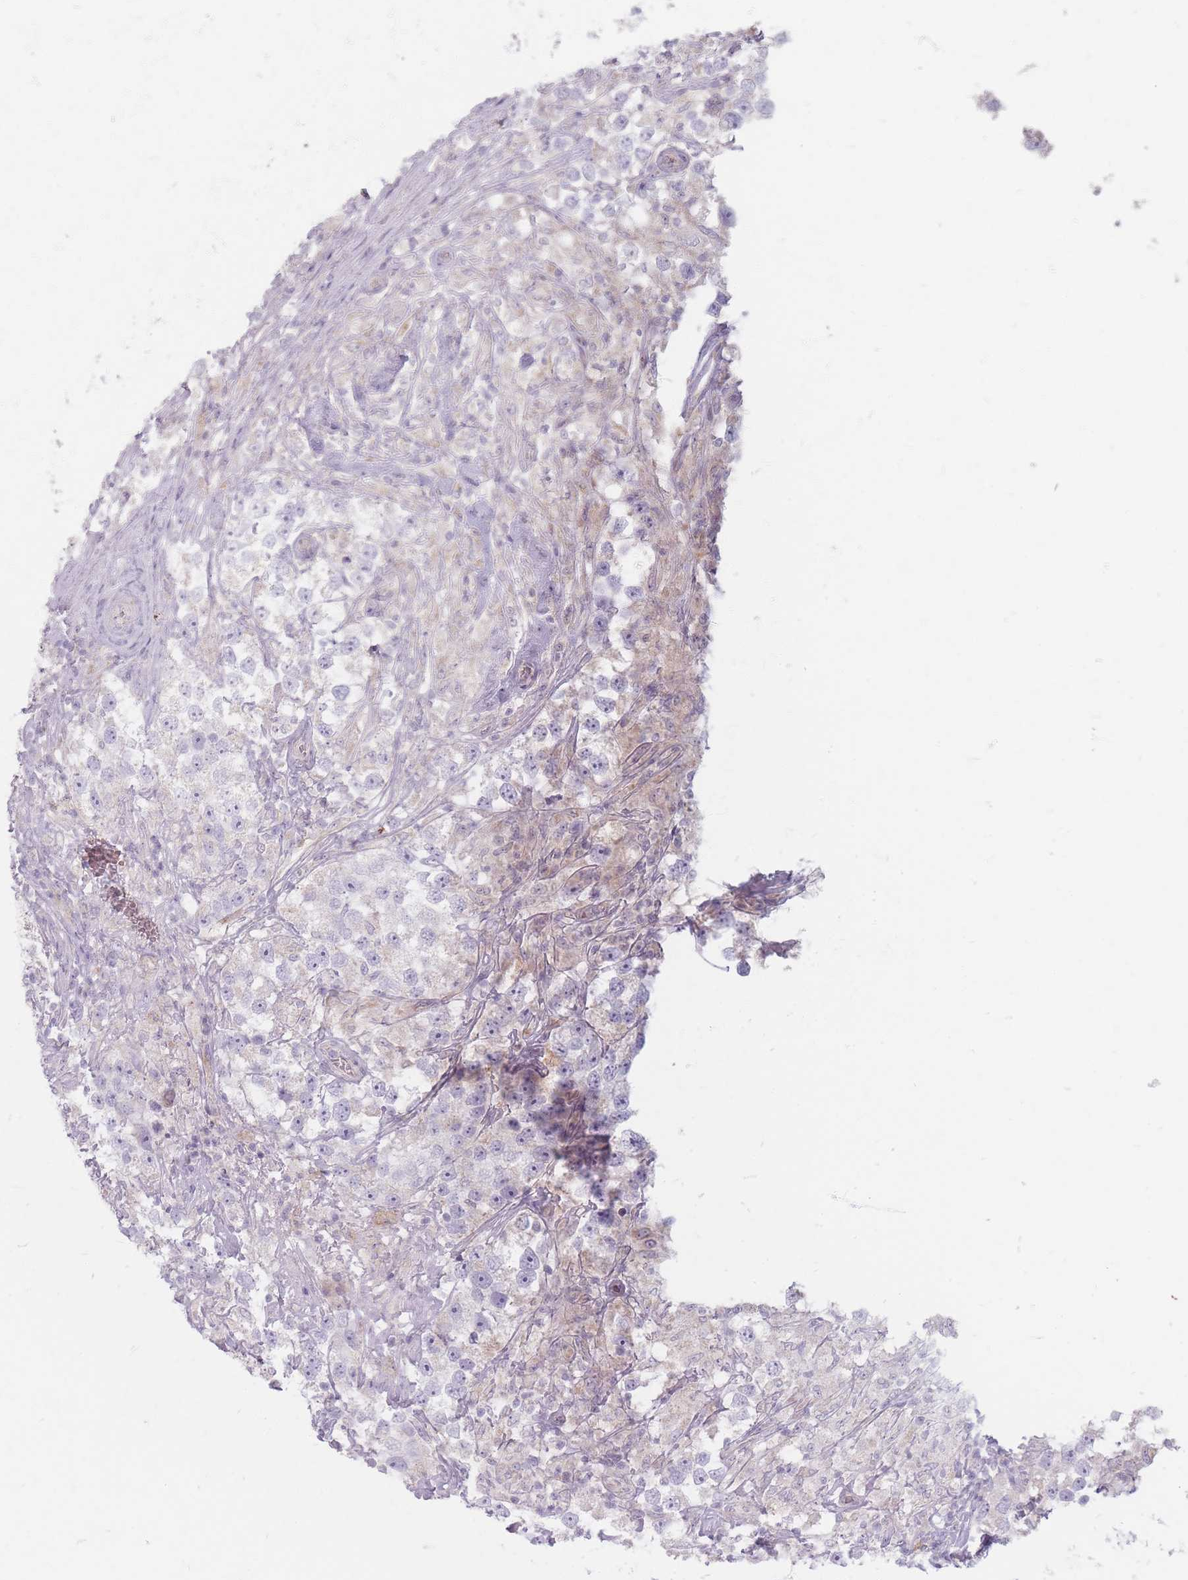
{"staining": {"intensity": "negative", "quantity": "none", "location": "none"}, "tissue": "testis cancer", "cell_type": "Tumor cells", "image_type": "cancer", "snomed": [{"axis": "morphology", "description": "Seminoma, NOS"}, {"axis": "topography", "description": "Testis"}], "caption": "Photomicrograph shows no significant protein positivity in tumor cells of testis cancer (seminoma).", "gene": "CHCHD7", "patient": {"sex": "male", "age": 46}}